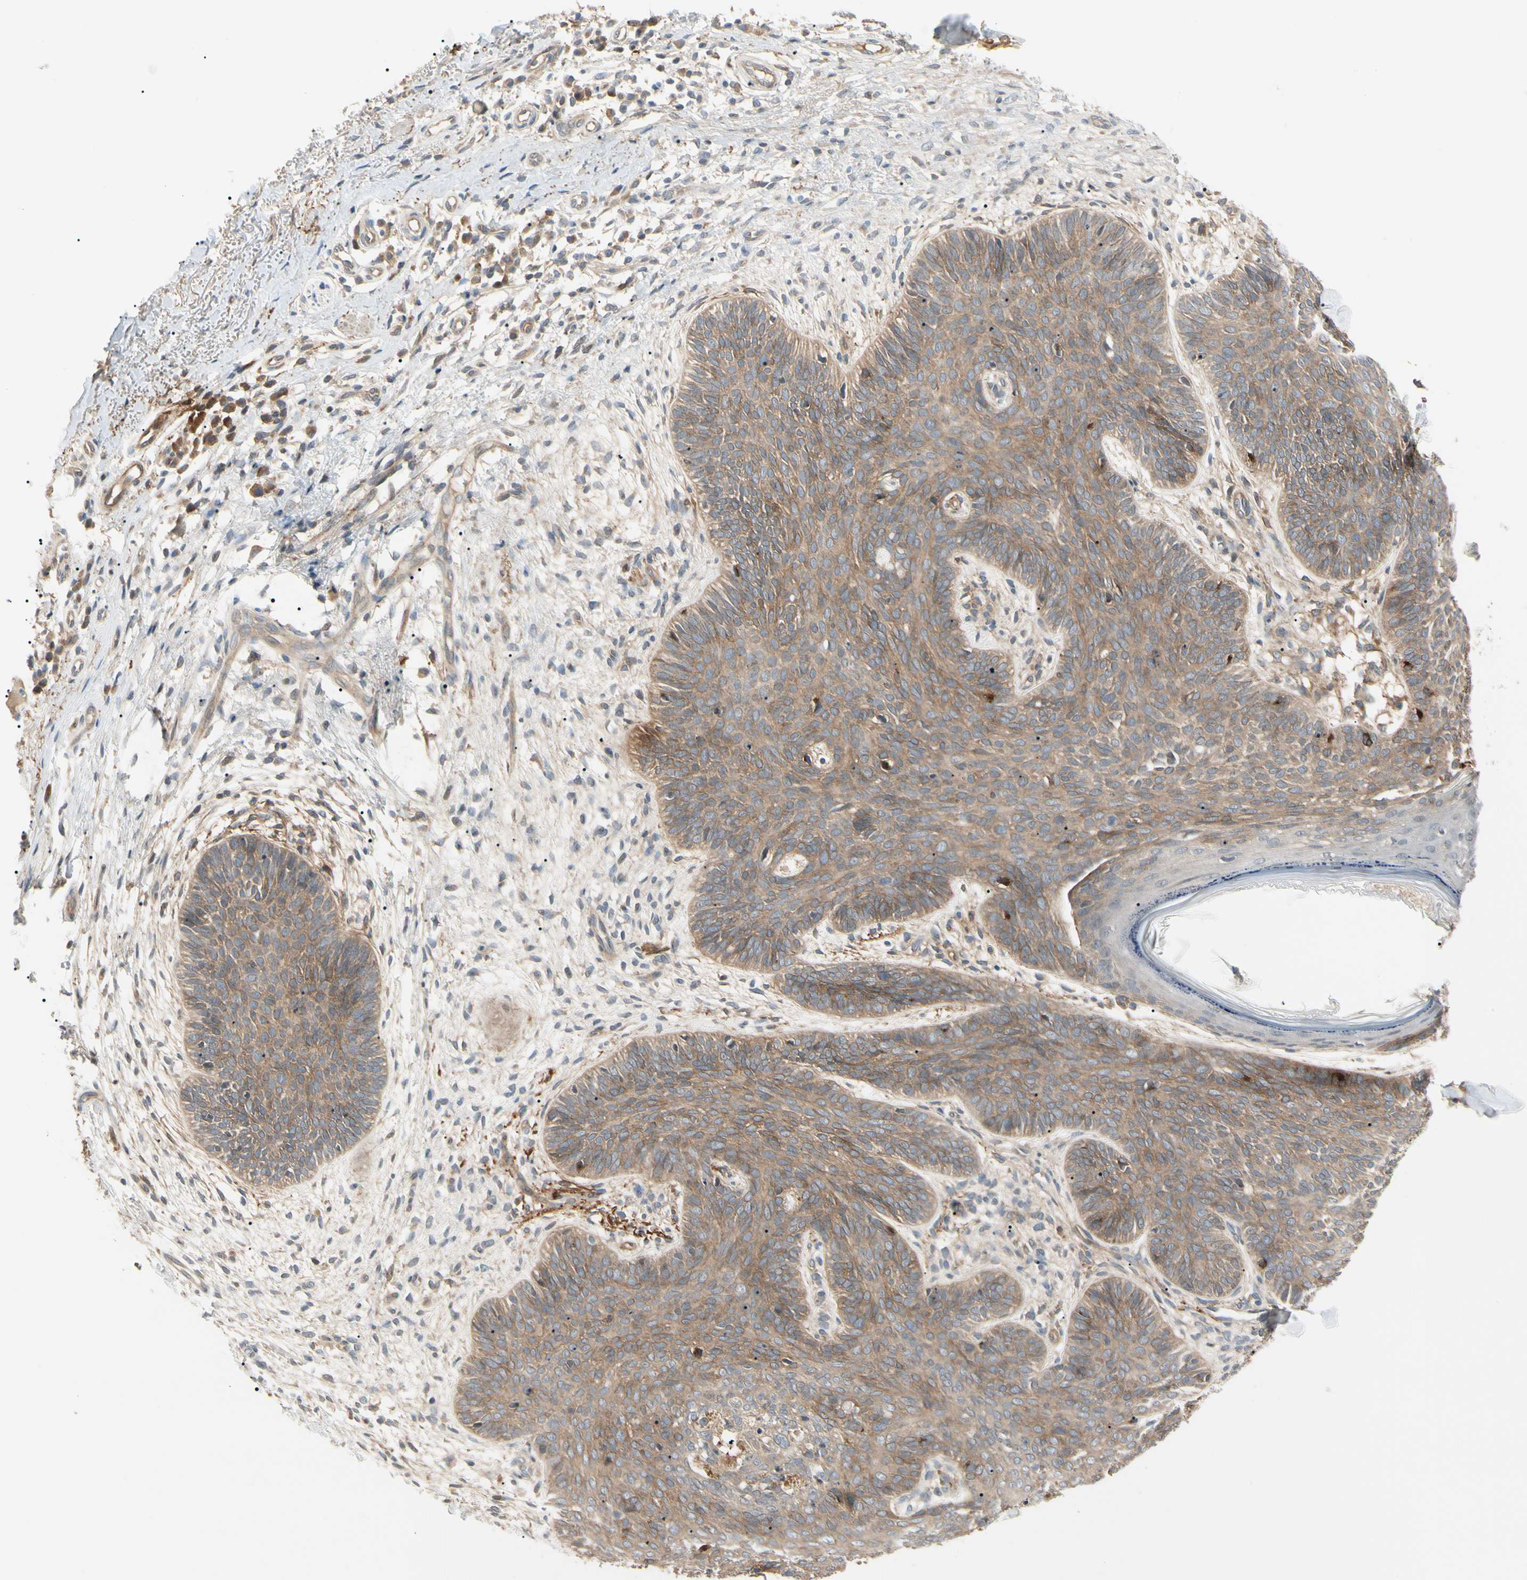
{"staining": {"intensity": "moderate", "quantity": ">75%", "location": "cytoplasmic/membranous"}, "tissue": "skin cancer", "cell_type": "Tumor cells", "image_type": "cancer", "snomed": [{"axis": "morphology", "description": "Normal tissue, NOS"}, {"axis": "morphology", "description": "Basal cell carcinoma"}, {"axis": "topography", "description": "Skin"}], "caption": "This is a micrograph of IHC staining of skin cancer (basal cell carcinoma), which shows moderate expression in the cytoplasmic/membranous of tumor cells.", "gene": "F2R", "patient": {"sex": "male", "age": 52}}